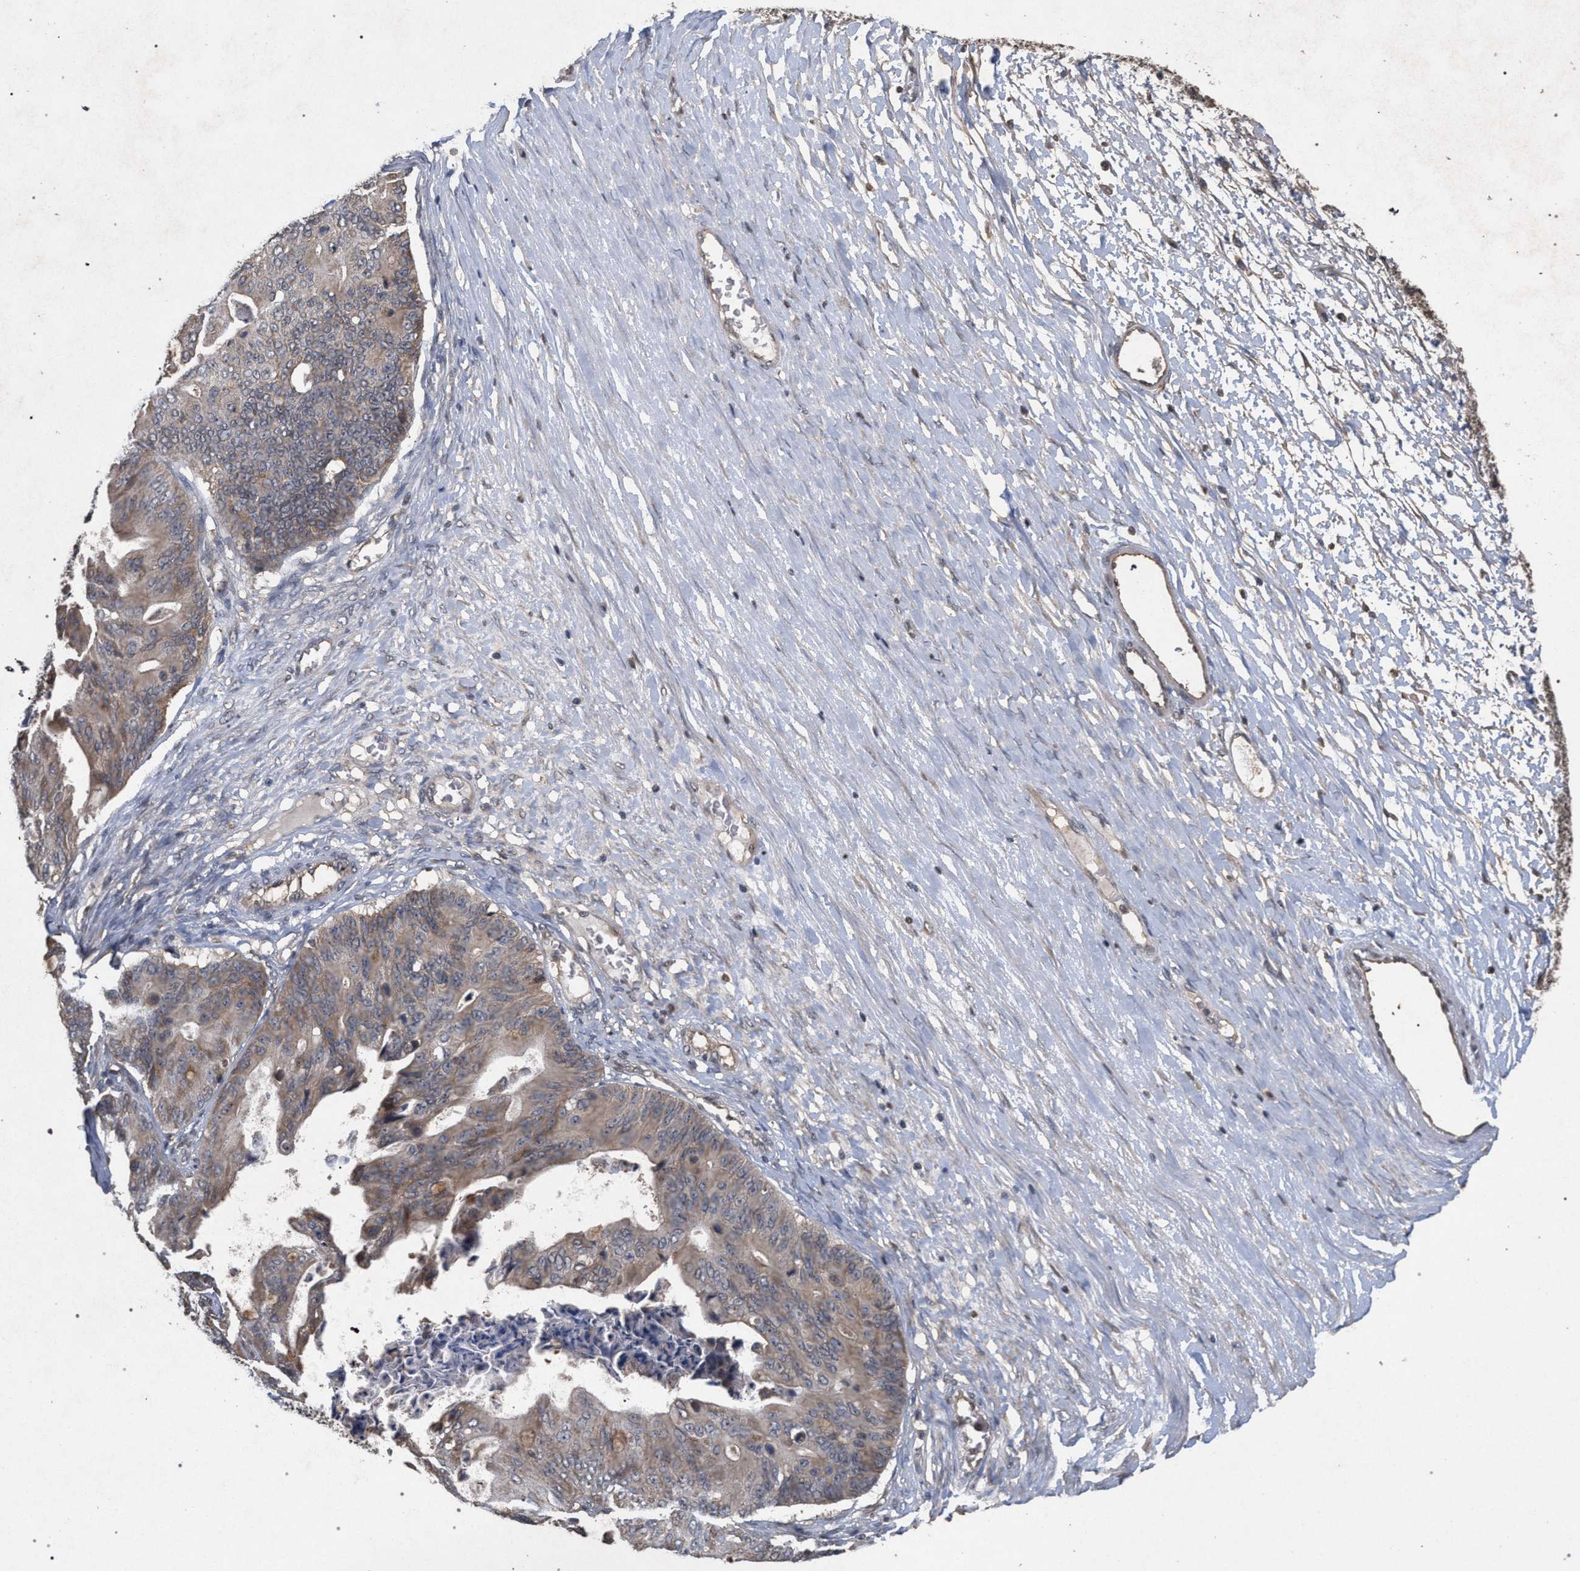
{"staining": {"intensity": "weak", "quantity": ">75%", "location": "cytoplasmic/membranous"}, "tissue": "ovarian cancer", "cell_type": "Tumor cells", "image_type": "cancer", "snomed": [{"axis": "morphology", "description": "Cystadenocarcinoma, mucinous, NOS"}, {"axis": "topography", "description": "Ovary"}], "caption": "Human ovarian mucinous cystadenocarcinoma stained with a protein marker shows weak staining in tumor cells.", "gene": "SLC4A4", "patient": {"sex": "female", "age": 37}}